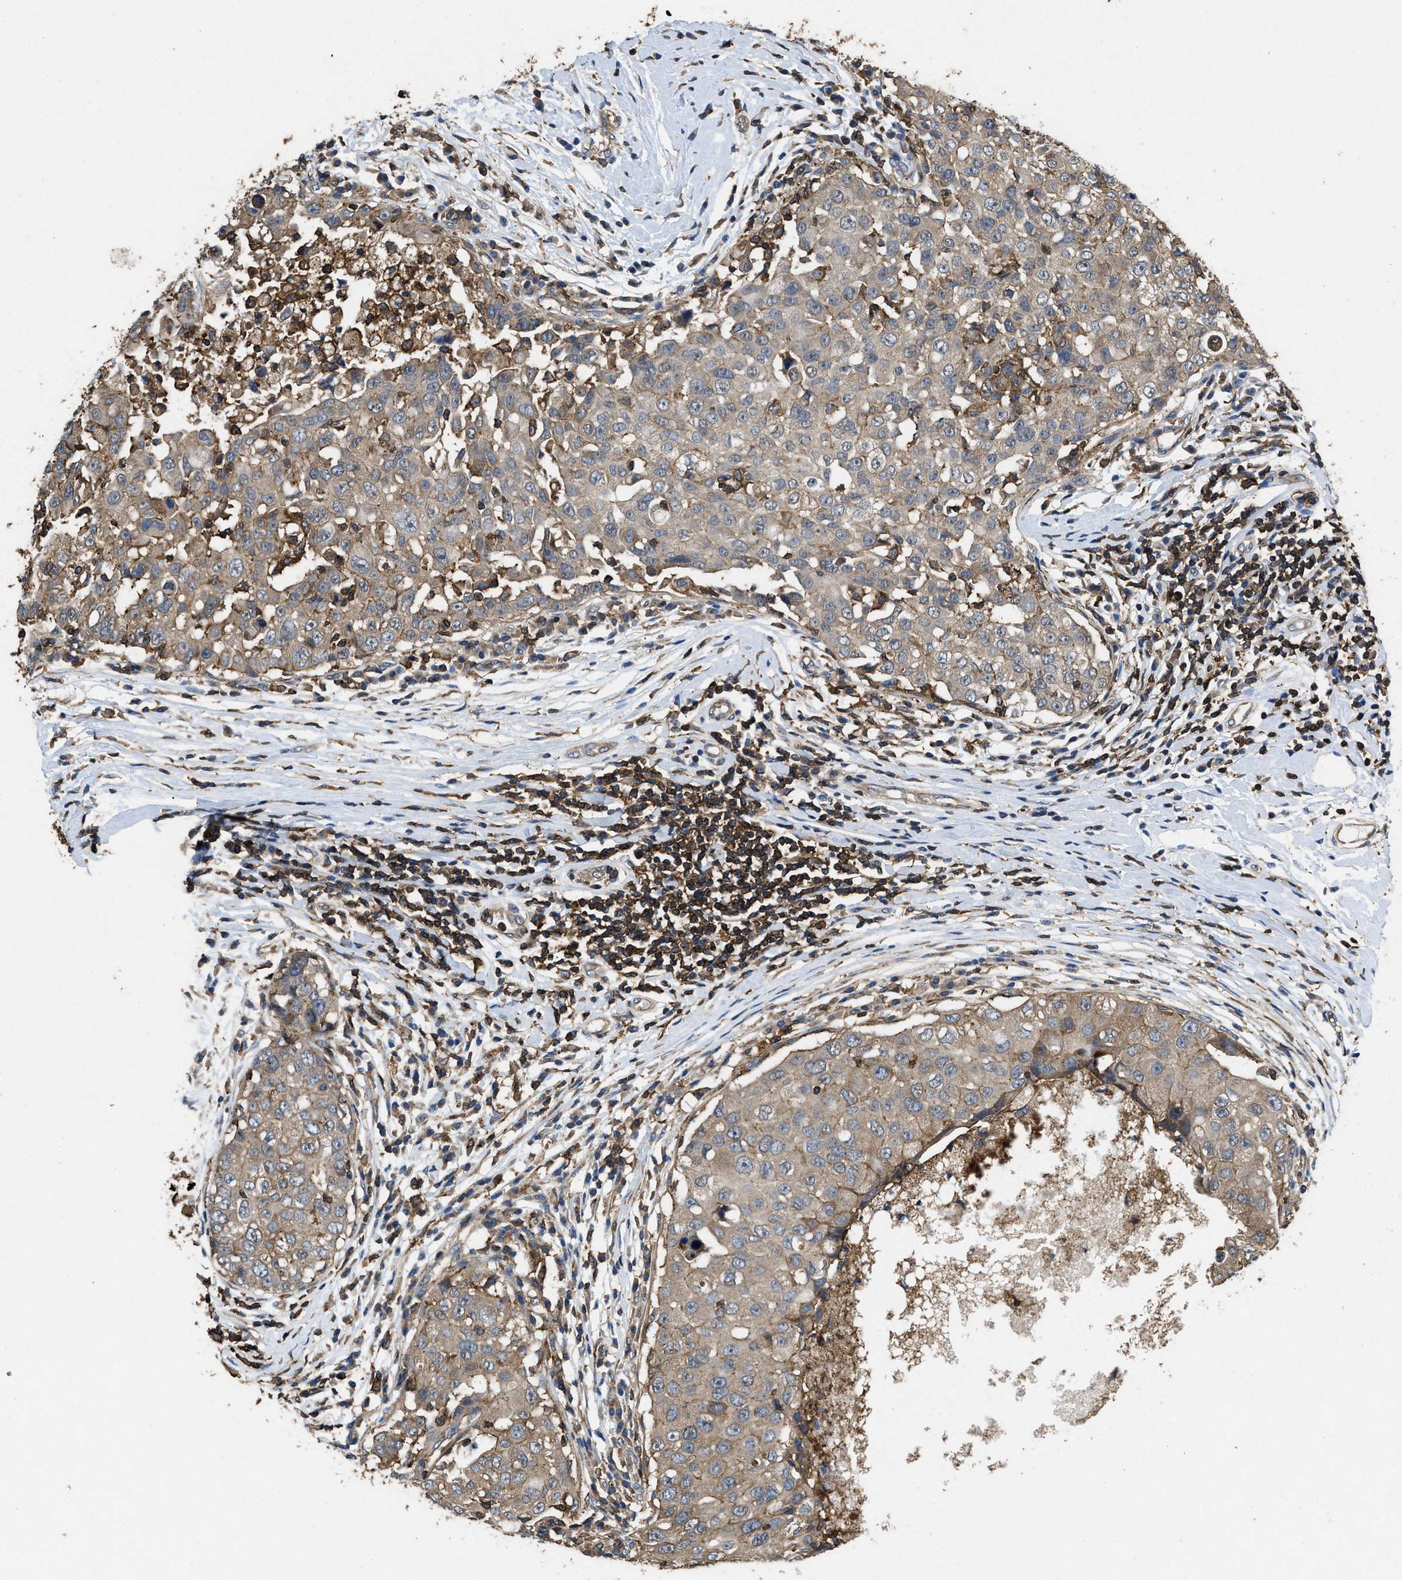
{"staining": {"intensity": "weak", "quantity": ">75%", "location": "cytoplasmic/membranous"}, "tissue": "breast cancer", "cell_type": "Tumor cells", "image_type": "cancer", "snomed": [{"axis": "morphology", "description": "Duct carcinoma"}, {"axis": "topography", "description": "Breast"}], "caption": "Protein expression analysis of breast cancer exhibits weak cytoplasmic/membranous staining in about >75% of tumor cells.", "gene": "LINGO2", "patient": {"sex": "female", "age": 27}}